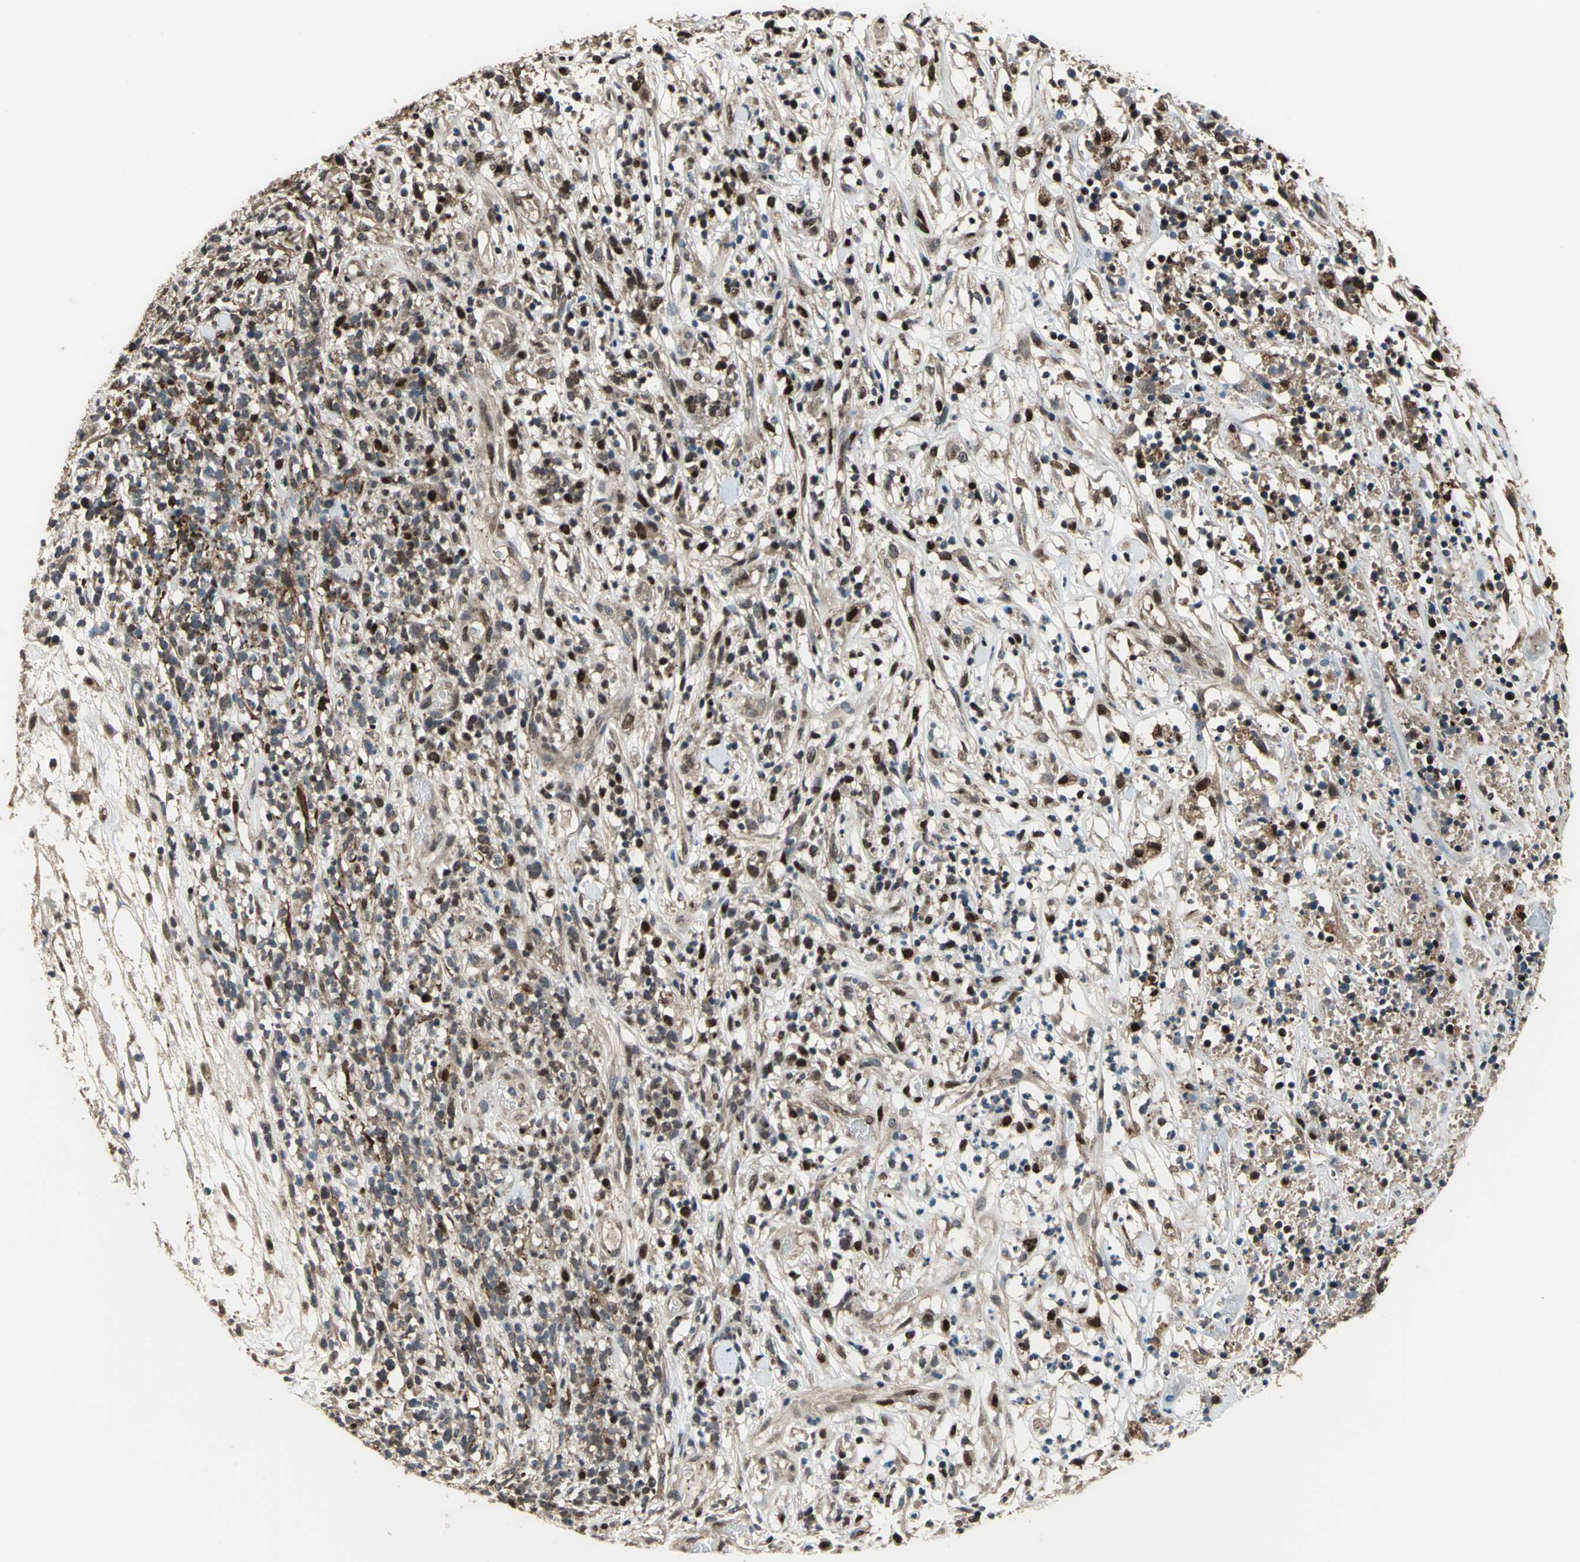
{"staining": {"intensity": "moderate", "quantity": ">75%", "location": "nuclear"}, "tissue": "lymphoma", "cell_type": "Tumor cells", "image_type": "cancer", "snomed": [{"axis": "morphology", "description": "Malignant lymphoma, non-Hodgkin's type, High grade"}, {"axis": "topography", "description": "Lymph node"}], "caption": "Brown immunohistochemical staining in malignant lymphoma, non-Hodgkin's type (high-grade) reveals moderate nuclear positivity in approximately >75% of tumor cells.", "gene": "MIS18BP1", "patient": {"sex": "female", "age": 73}}